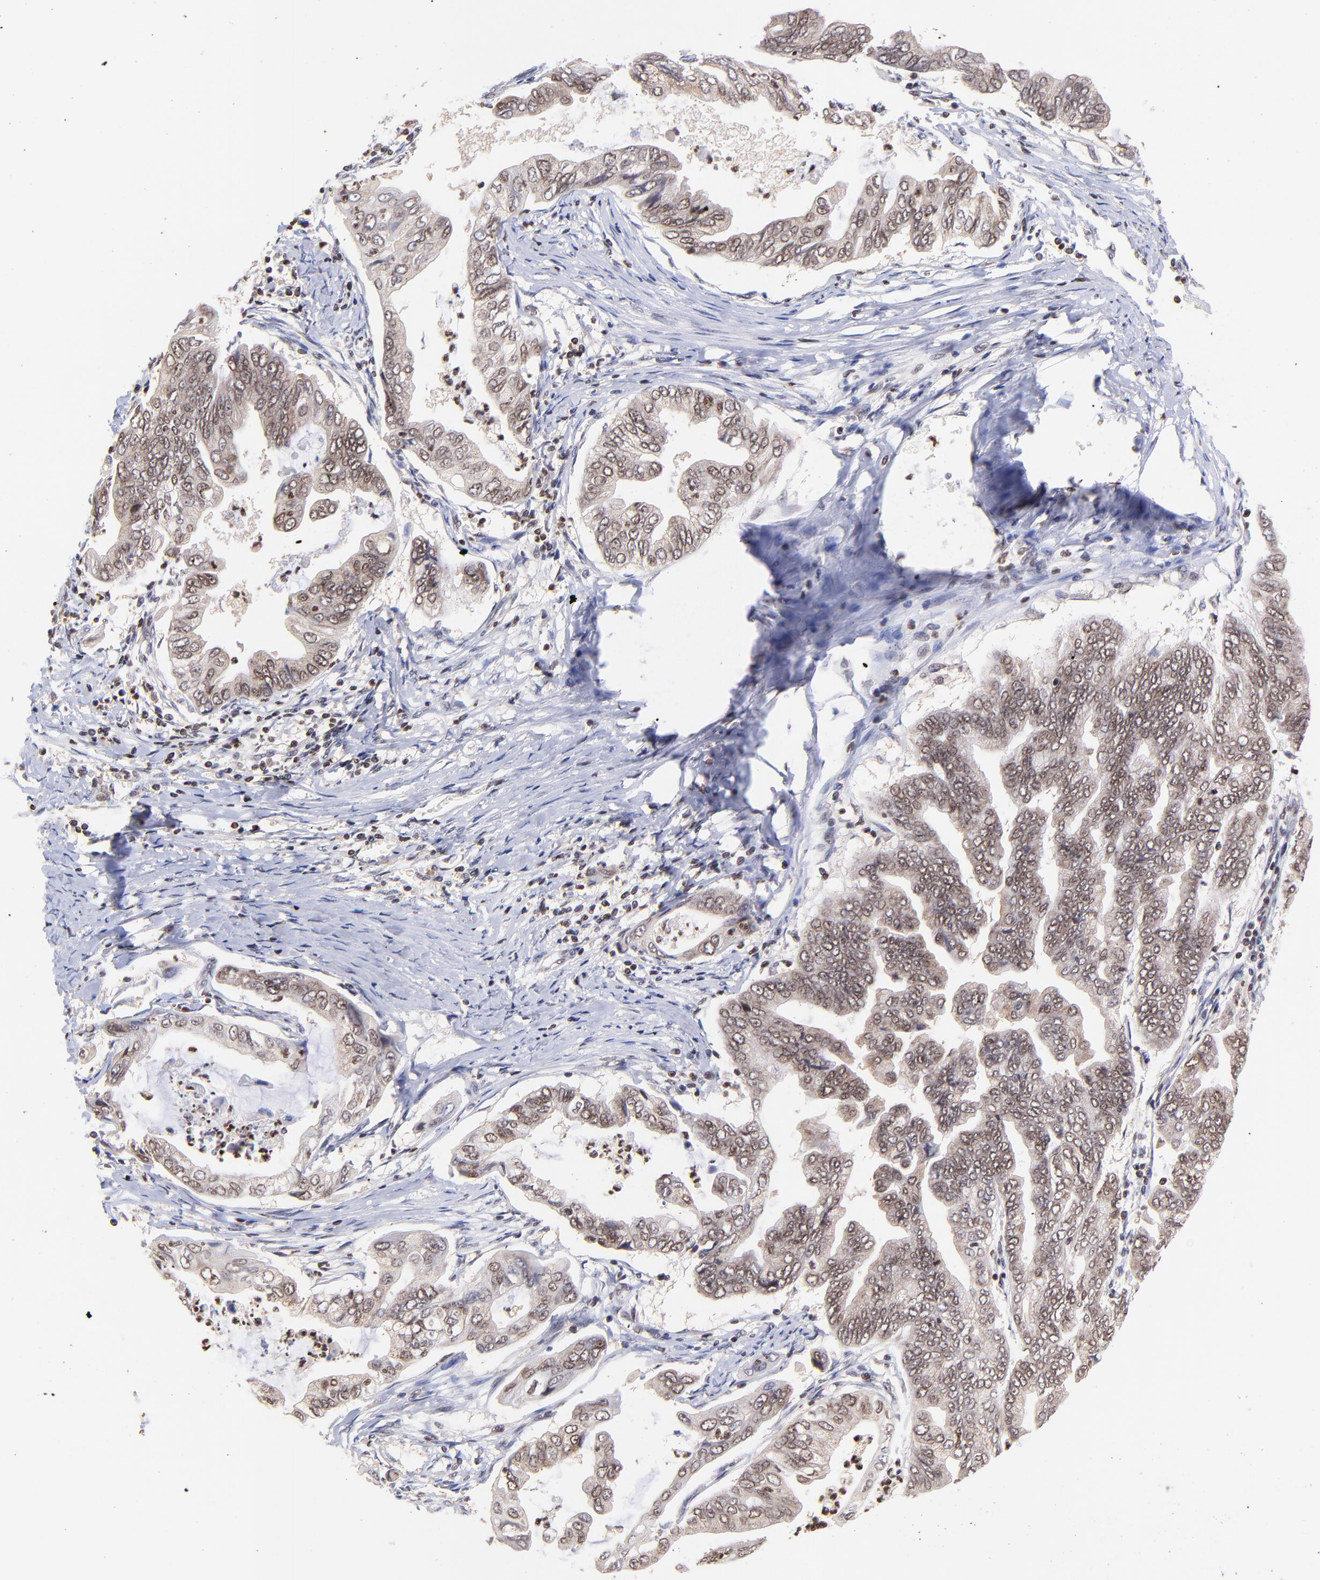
{"staining": {"intensity": "moderate", "quantity": "25%-75%", "location": "cytoplasmic/membranous,nuclear"}, "tissue": "stomach cancer", "cell_type": "Tumor cells", "image_type": "cancer", "snomed": [{"axis": "morphology", "description": "Adenocarcinoma, NOS"}, {"axis": "topography", "description": "Stomach, upper"}], "caption": "A photomicrograph of adenocarcinoma (stomach) stained for a protein demonstrates moderate cytoplasmic/membranous and nuclear brown staining in tumor cells. The staining was performed using DAB to visualize the protein expression in brown, while the nuclei were stained in blue with hematoxylin (Magnification: 20x).", "gene": "WDR25", "patient": {"sex": "male", "age": 80}}